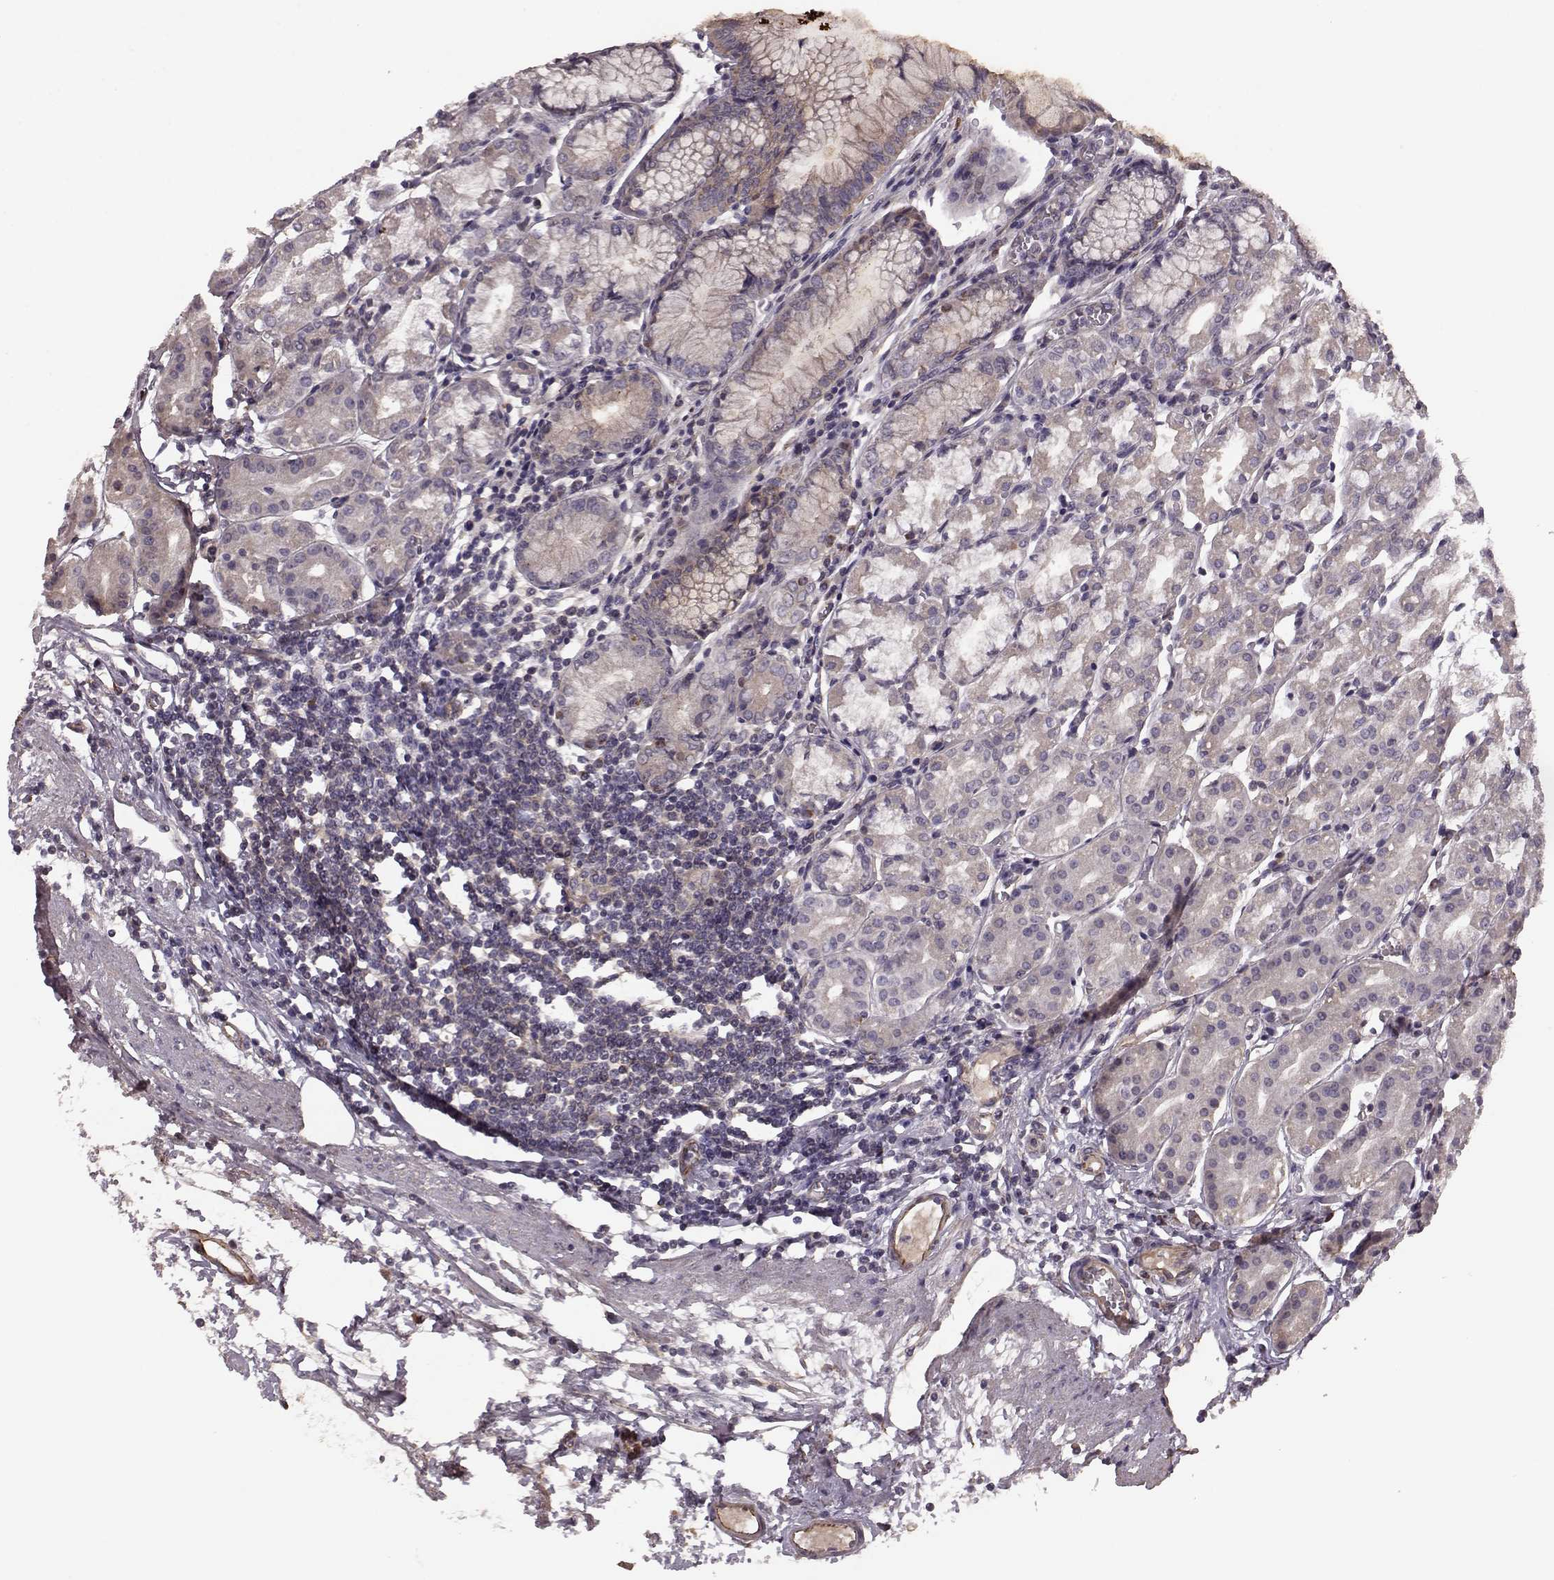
{"staining": {"intensity": "weak", "quantity": "<25%", "location": "cytoplasmic/membranous"}, "tissue": "stomach", "cell_type": "Glandular cells", "image_type": "normal", "snomed": [{"axis": "morphology", "description": "Normal tissue, NOS"}, {"axis": "topography", "description": "Skeletal muscle"}, {"axis": "topography", "description": "Stomach"}], "caption": "This is an IHC photomicrograph of normal human stomach. There is no positivity in glandular cells.", "gene": "NTF3", "patient": {"sex": "female", "age": 57}}